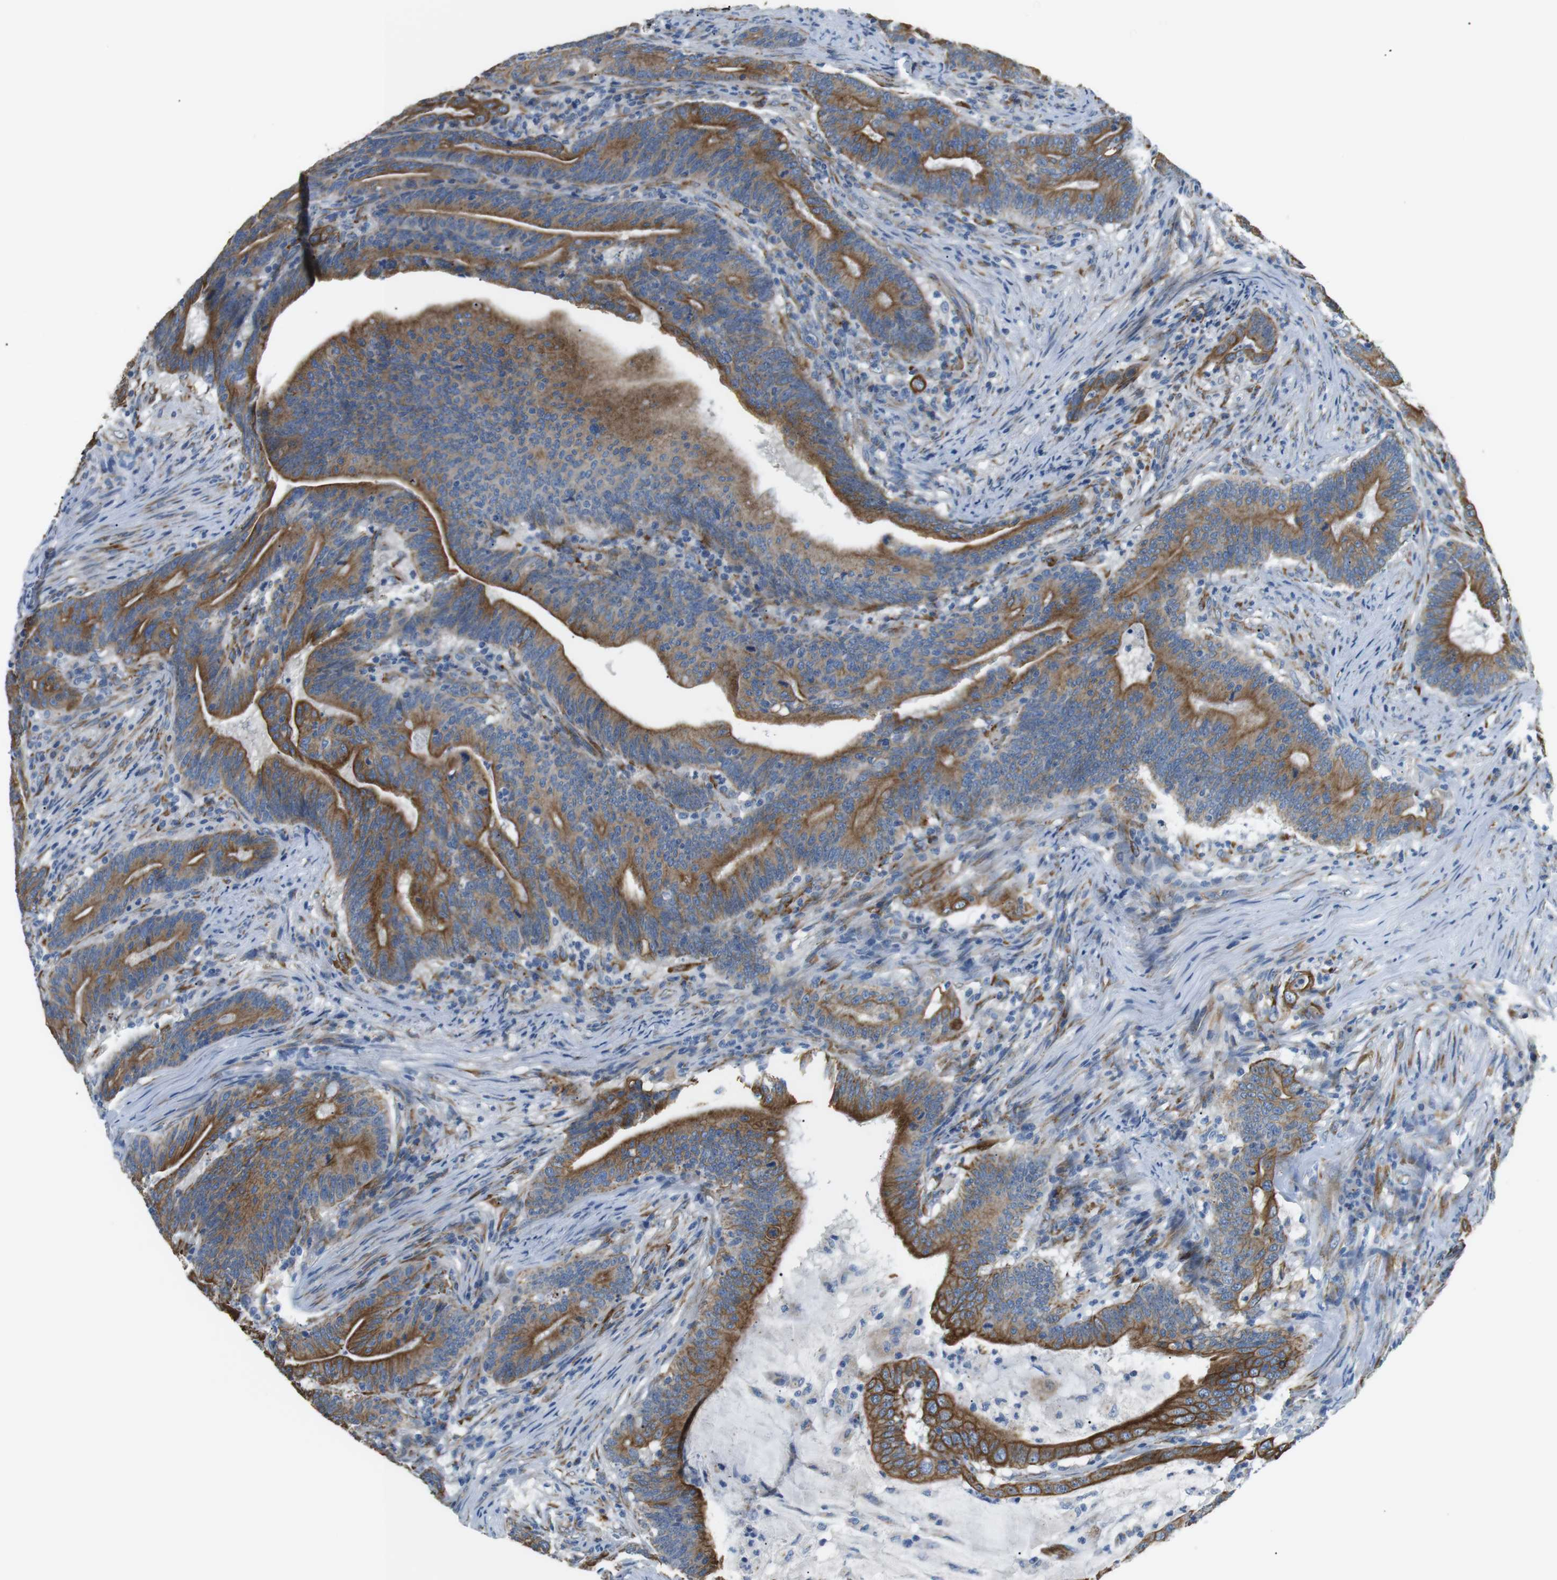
{"staining": {"intensity": "moderate", "quantity": ">75%", "location": "cytoplasmic/membranous"}, "tissue": "colorectal cancer", "cell_type": "Tumor cells", "image_type": "cancer", "snomed": [{"axis": "morphology", "description": "Normal tissue, NOS"}, {"axis": "morphology", "description": "Adenocarcinoma, NOS"}, {"axis": "topography", "description": "Colon"}], "caption": "A high-resolution histopathology image shows immunohistochemistry (IHC) staining of colorectal adenocarcinoma, which displays moderate cytoplasmic/membranous expression in approximately >75% of tumor cells. (brown staining indicates protein expression, while blue staining denotes nuclei).", "gene": "UNC5CL", "patient": {"sex": "female", "age": 66}}